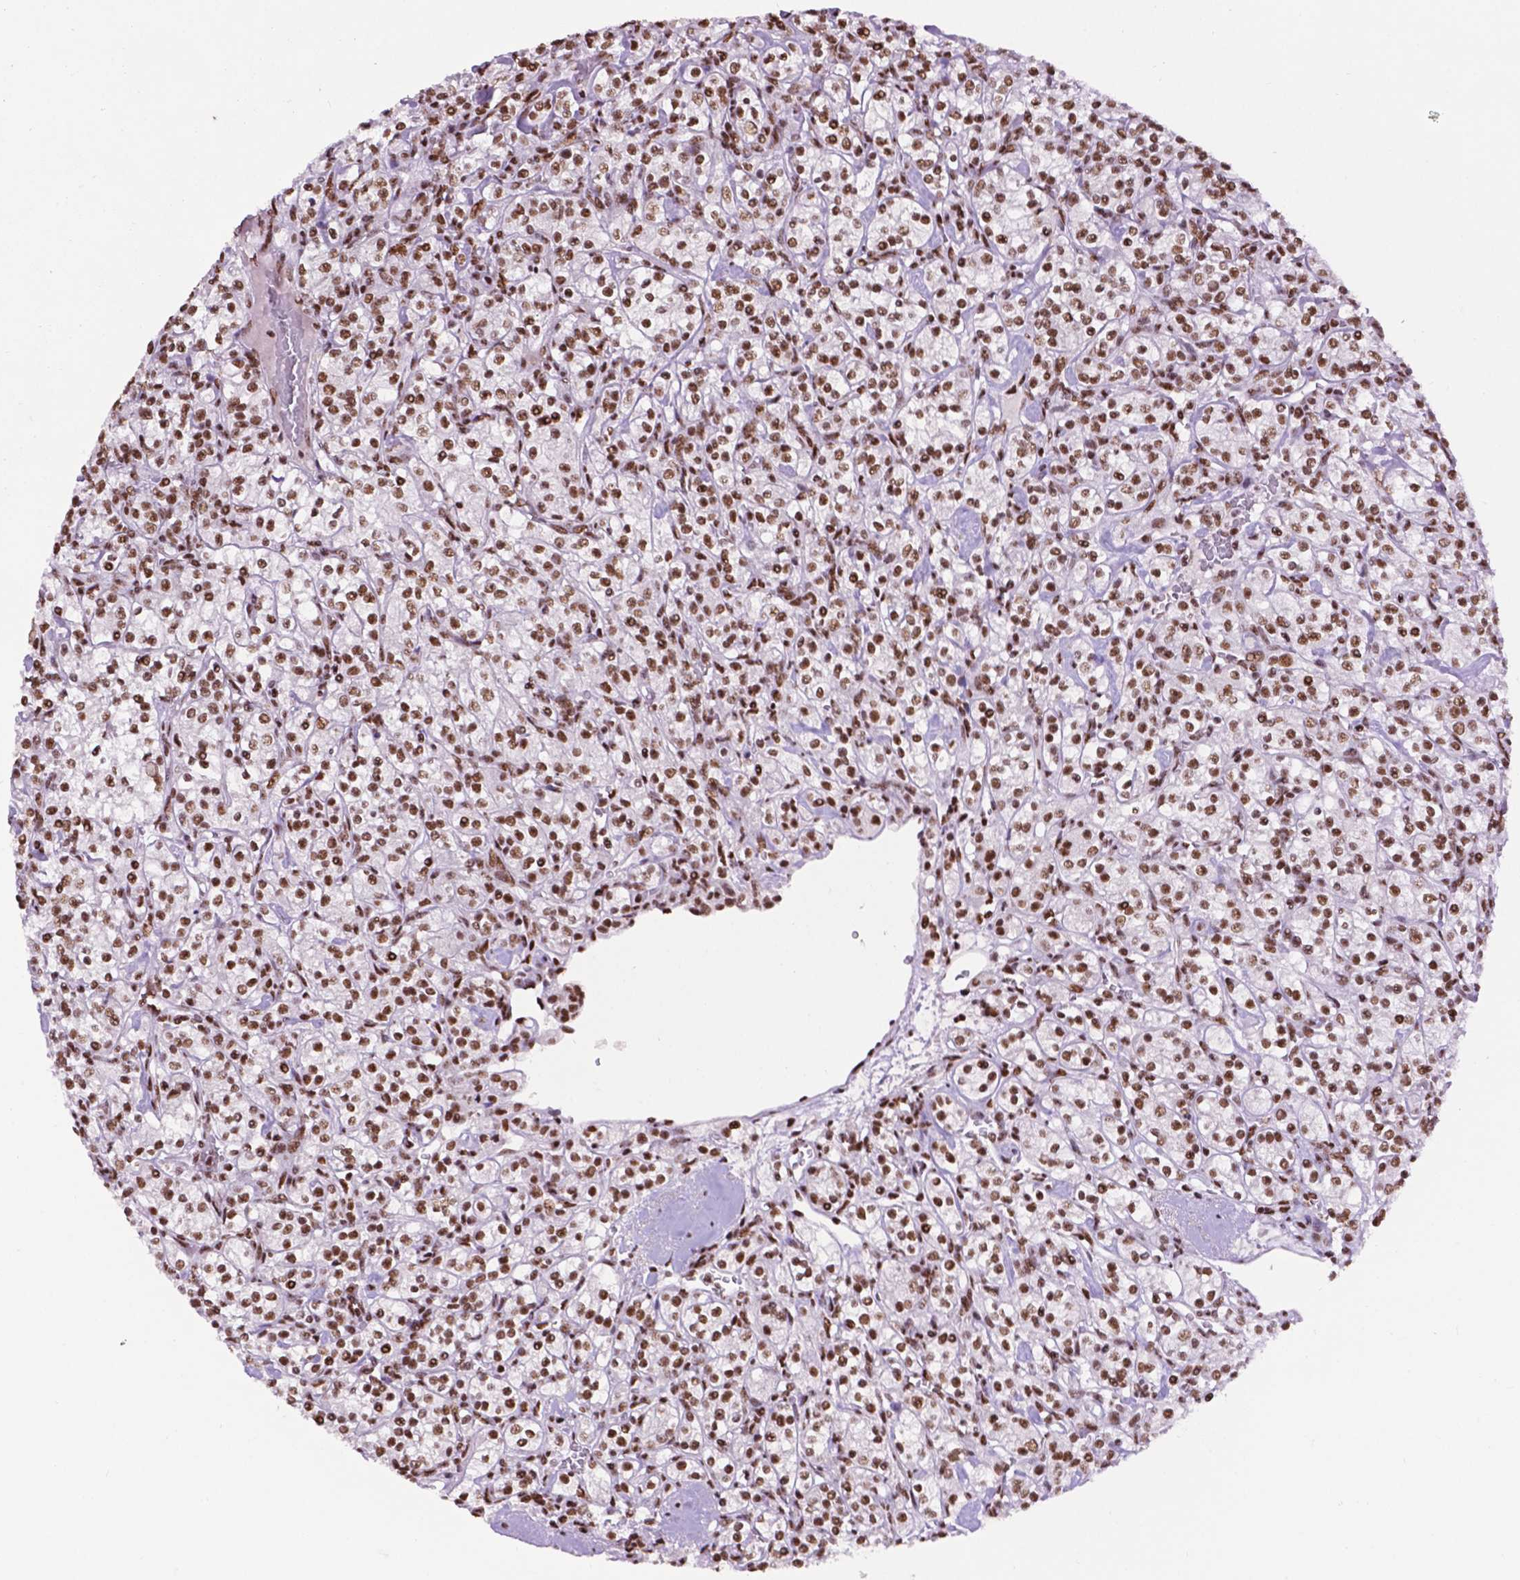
{"staining": {"intensity": "moderate", "quantity": ">75%", "location": "nuclear"}, "tissue": "renal cancer", "cell_type": "Tumor cells", "image_type": "cancer", "snomed": [{"axis": "morphology", "description": "Adenocarcinoma, NOS"}, {"axis": "topography", "description": "Kidney"}], "caption": "Tumor cells exhibit medium levels of moderate nuclear positivity in approximately >75% of cells in human renal adenocarcinoma.", "gene": "CCAR2", "patient": {"sex": "male", "age": 77}}